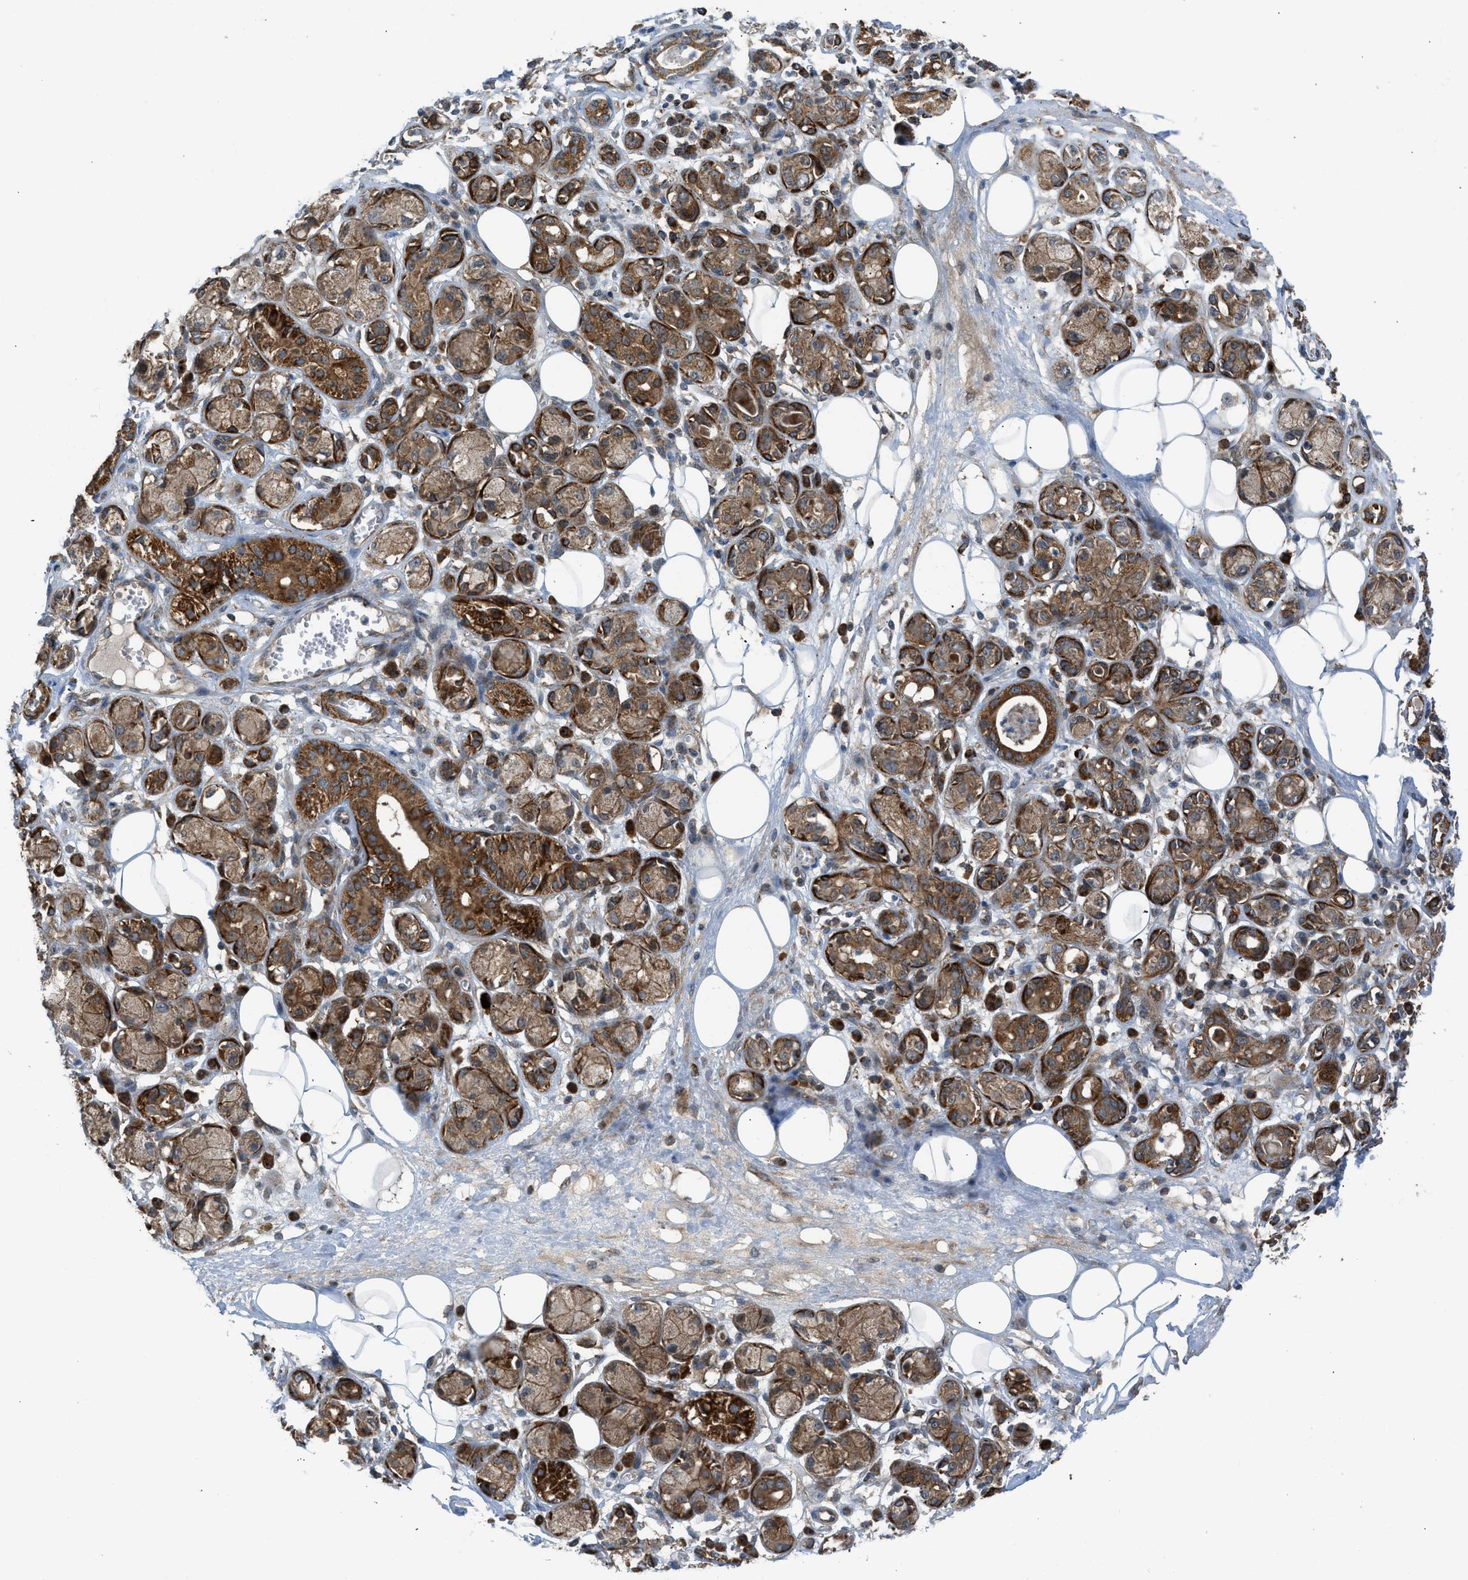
{"staining": {"intensity": "moderate", "quantity": "25%-75%", "location": "cytoplasmic/membranous"}, "tissue": "adipose tissue", "cell_type": "Adipocytes", "image_type": "normal", "snomed": [{"axis": "morphology", "description": "Normal tissue, NOS"}, {"axis": "morphology", "description": "Inflammation, NOS"}, {"axis": "topography", "description": "Salivary gland"}, {"axis": "topography", "description": "Peripheral nerve tissue"}], "caption": "Immunohistochemistry histopathology image of unremarkable human adipose tissue stained for a protein (brown), which displays medium levels of moderate cytoplasmic/membranous staining in approximately 25%-75% of adipocytes.", "gene": "SESN2", "patient": {"sex": "female", "age": 75}}